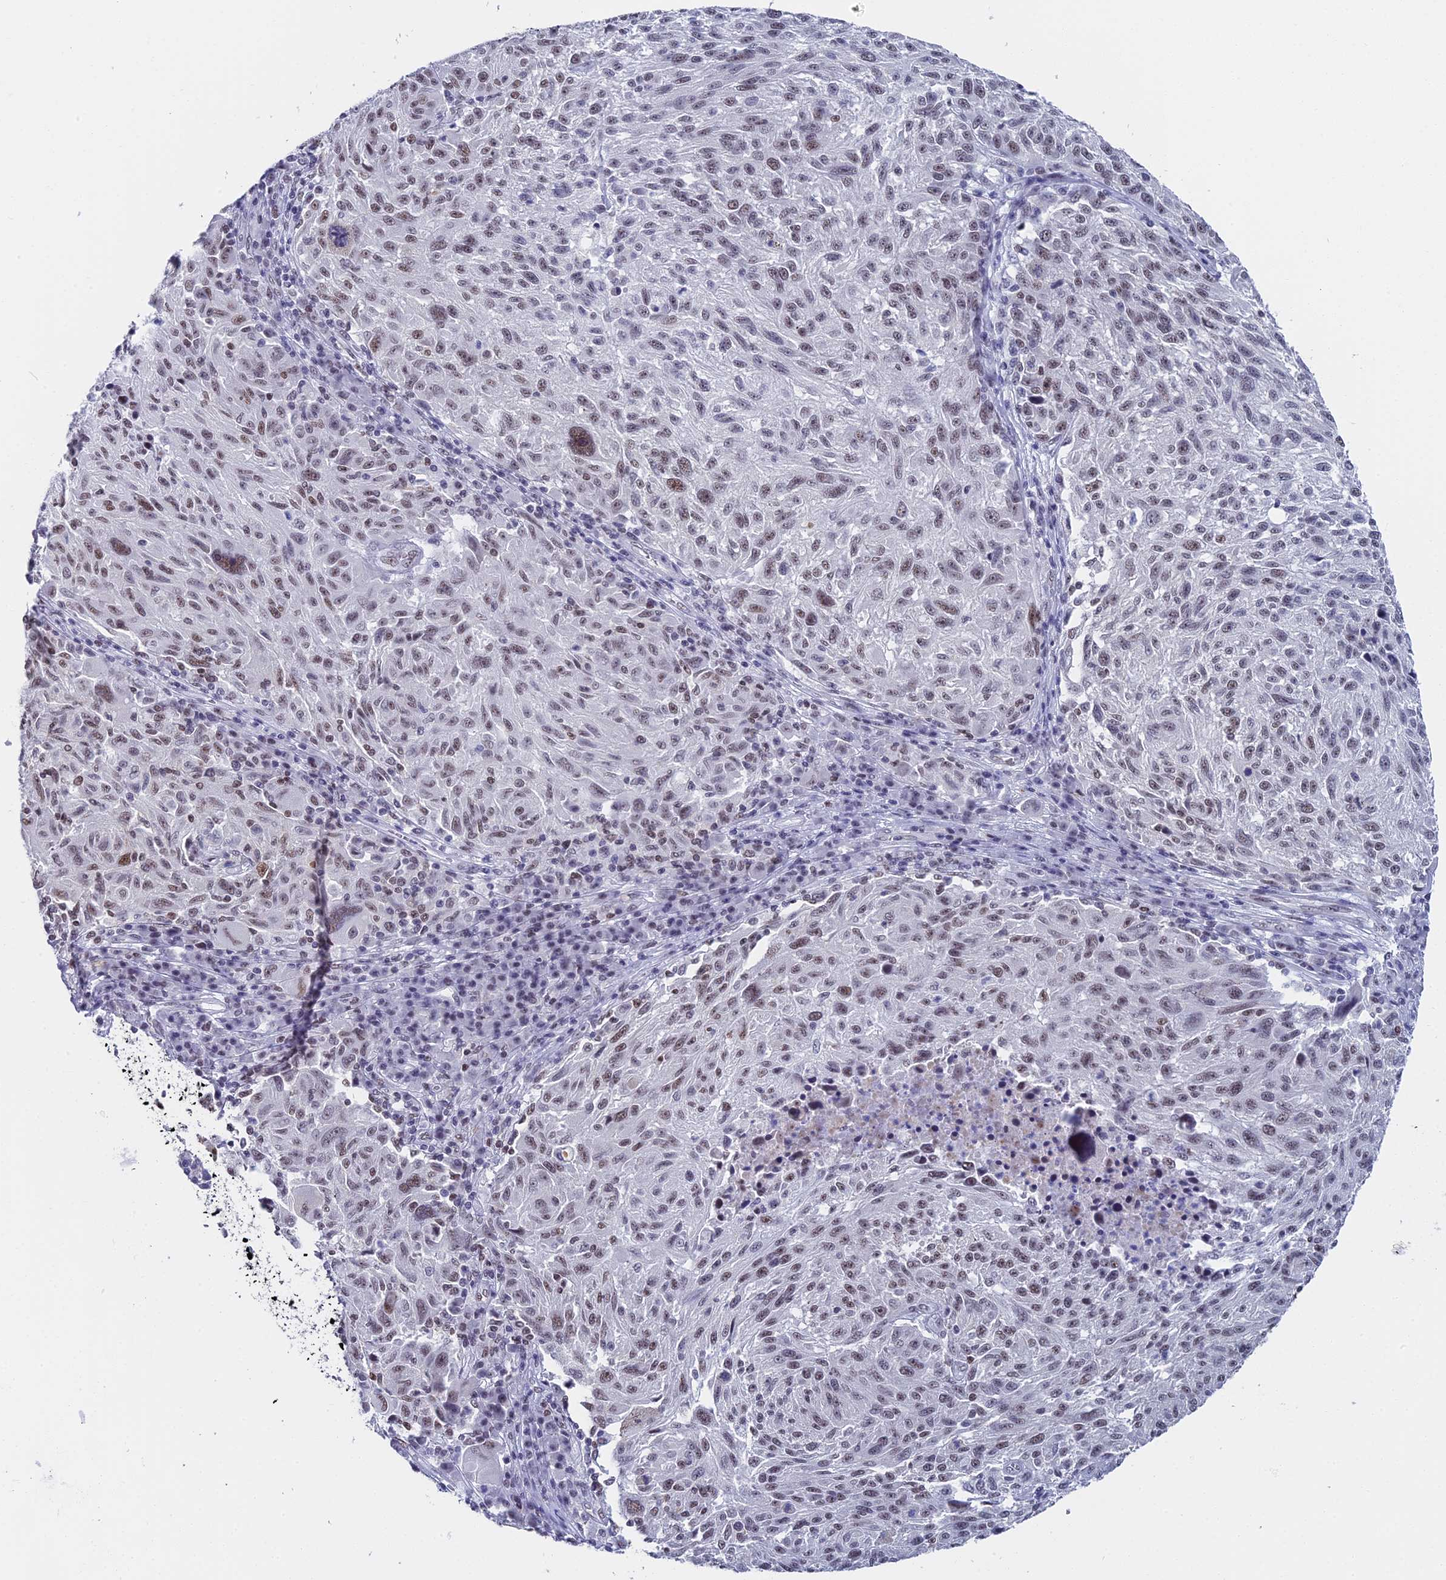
{"staining": {"intensity": "moderate", "quantity": "25%-75%", "location": "nuclear"}, "tissue": "melanoma", "cell_type": "Tumor cells", "image_type": "cancer", "snomed": [{"axis": "morphology", "description": "Malignant melanoma, NOS"}, {"axis": "topography", "description": "Skin"}], "caption": "Protein staining of melanoma tissue demonstrates moderate nuclear expression in about 25%-75% of tumor cells. (DAB (3,3'-diaminobenzidine) = brown stain, brightfield microscopy at high magnification).", "gene": "CD2BP2", "patient": {"sex": "male", "age": 53}}